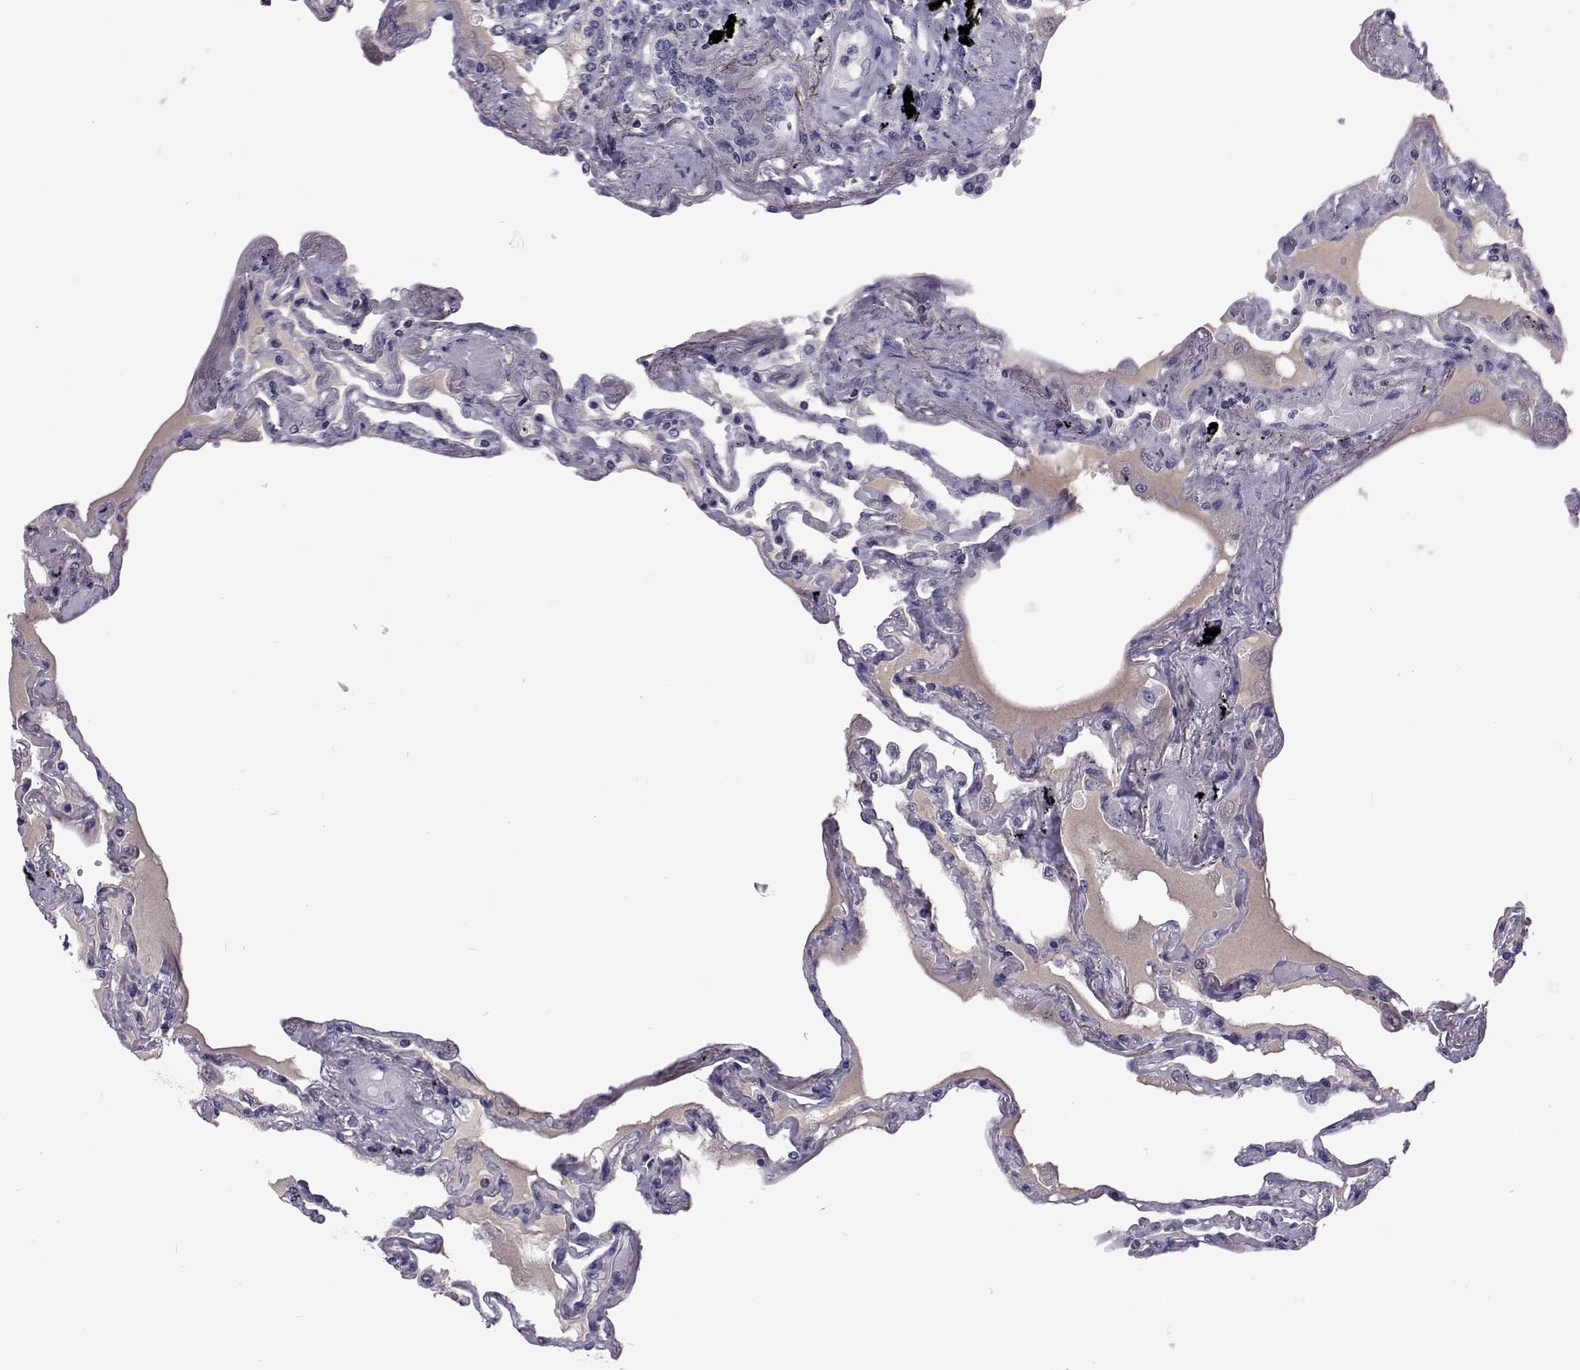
{"staining": {"intensity": "negative", "quantity": "none", "location": "none"}, "tissue": "lung", "cell_type": "Alveolar cells", "image_type": "normal", "snomed": [{"axis": "morphology", "description": "Normal tissue, NOS"}, {"axis": "morphology", "description": "Adenocarcinoma, NOS"}, {"axis": "topography", "description": "Cartilage tissue"}, {"axis": "topography", "description": "Lung"}], "caption": "Immunohistochemical staining of normal human lung displays no significant positivity in alveolar cells.", "gene": "TCF15", "patient": {"sex": "female", "age": 67}}